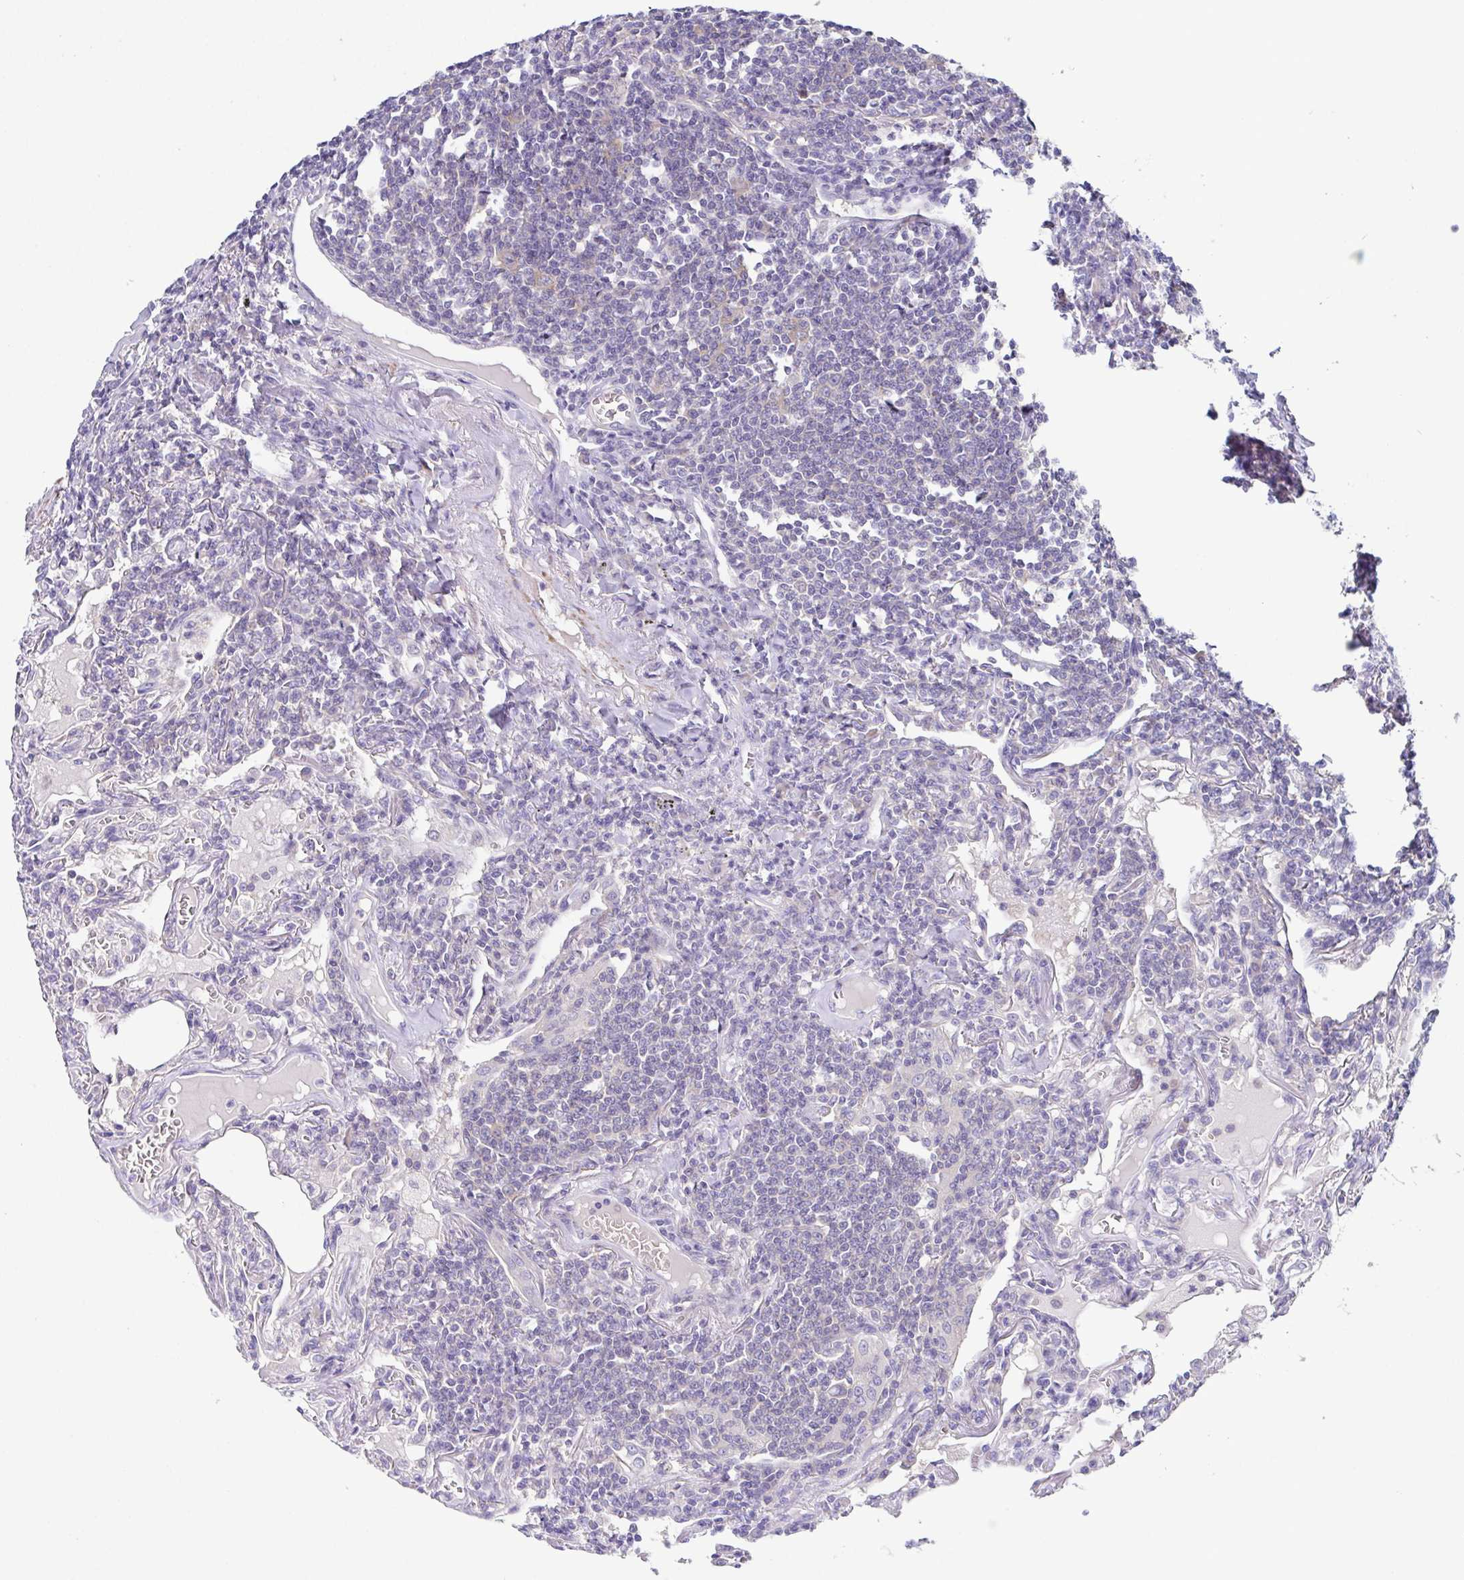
{"staining": {"intensity": "negative", "quantity": "none", "location": "none"}, "tissue": "lymphoma", "cell_type": "Tumor cells", "image_type": "cancer", "snomed": [{"axis": "morphology", "description": "Malignant lymphoma, non-Hodgkin's type, Low grade"}, {"axis": "topography", "description": "Lung"}], "caption": "The immunohistochemistry photomicrograph has no significant positivity in tumor cells of low-grade malignant lymphoma, non-Hodgkin's type tissue.", "gene": "CFAP97D1", "patient": {"sex": "female", "age": 71}}